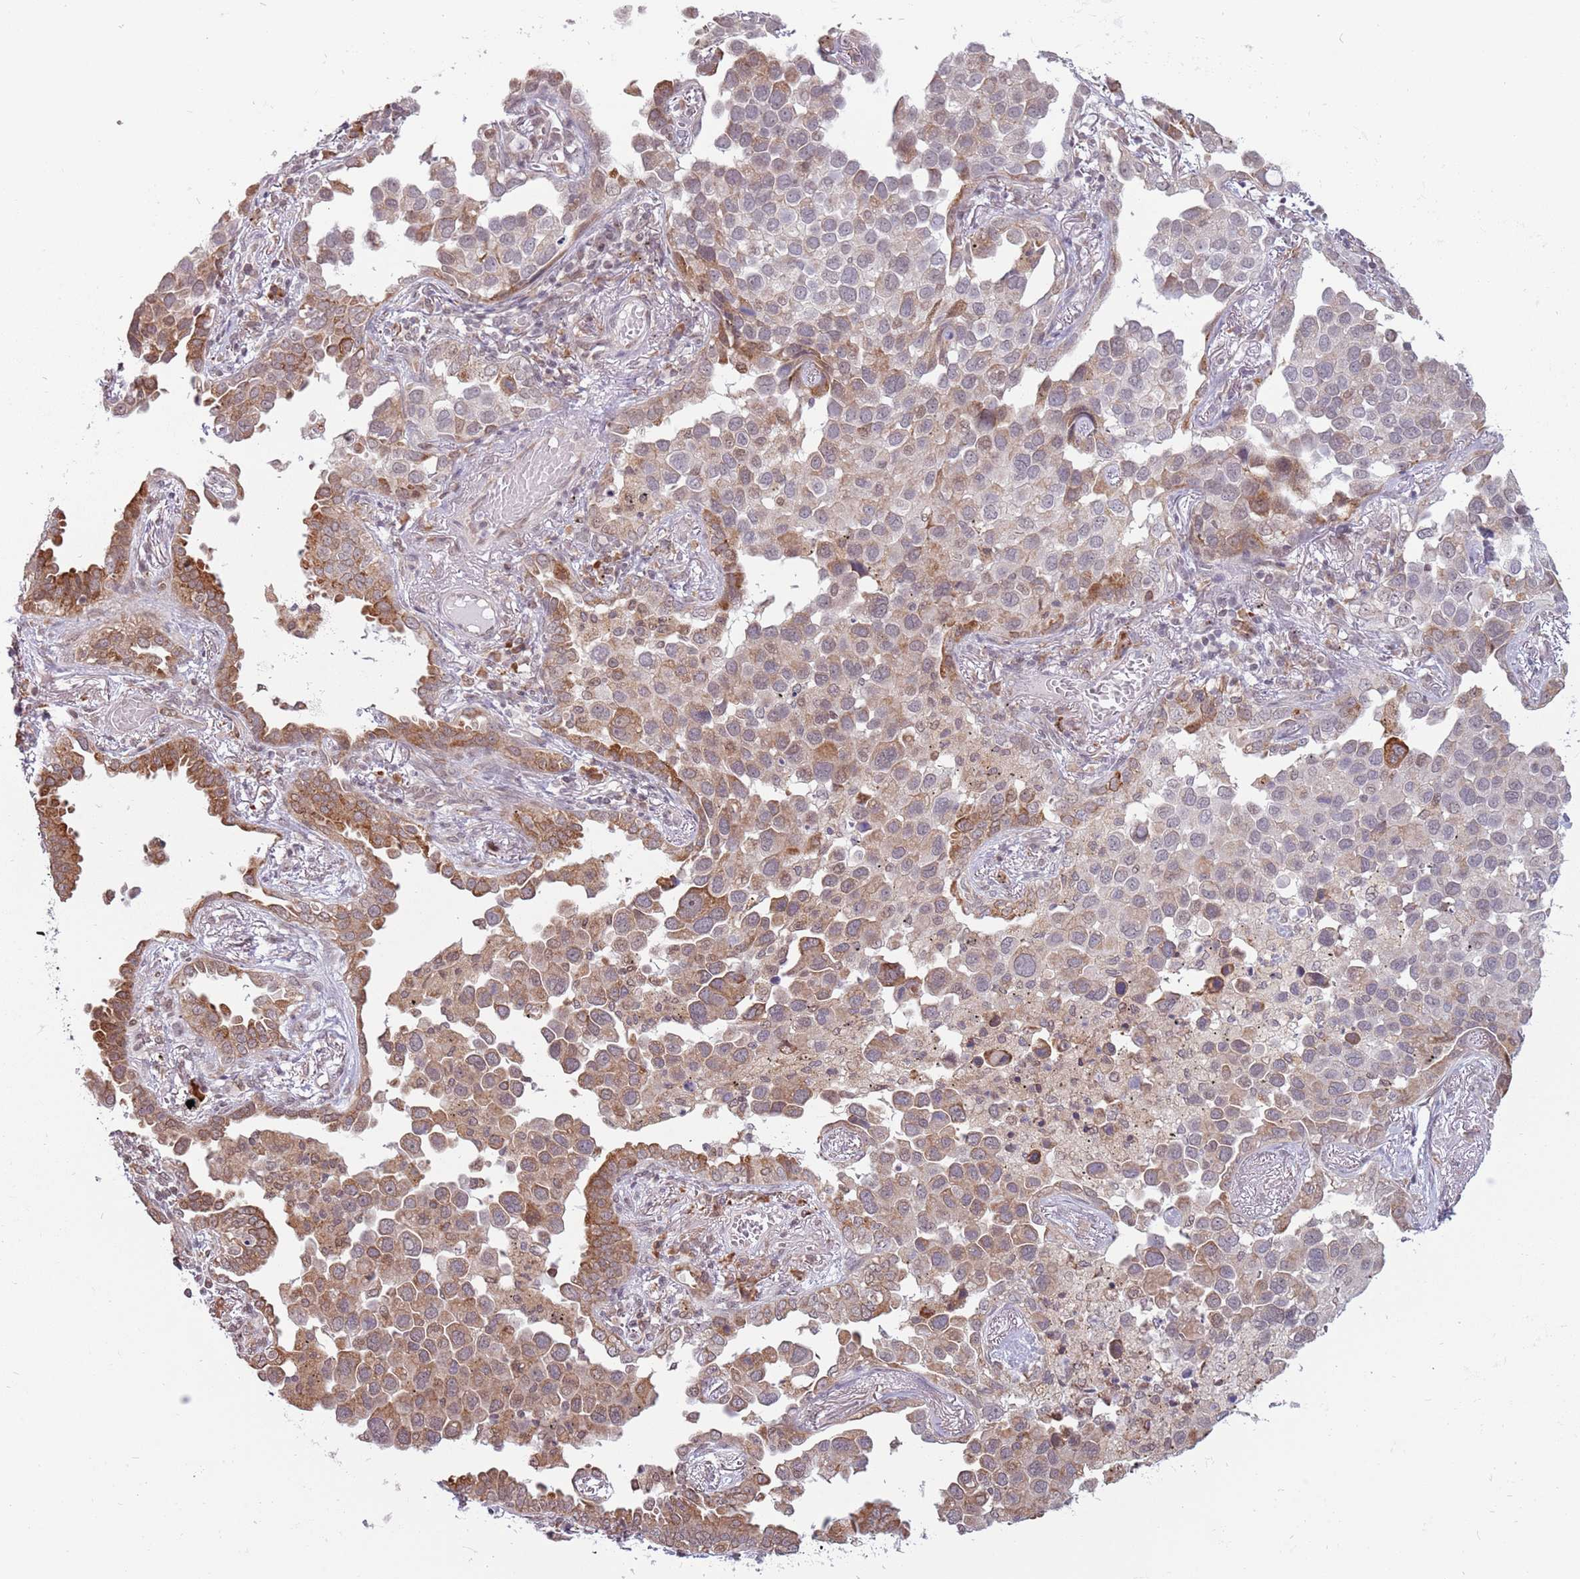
{"staining": {"intensity": "moderate", "quantity": "25%-75%", "location": "cytoplasmic/membranous,nuclear"}, "tissue": "lung cancer", "cell_type": "Tumor cells", "image_type": "cancer", "snomed": [{"axis": "morphology", "description": "Adenocarcinoma, NOS"}, {"axis": "topography", "description": "Lung"}], "caption": "IHC of human lung cancer shows medium levels of moderate cytoplasmic/membranous and nuclear staining in approximately 25%-75% of tumor cells. The protein is stained brown, and the nuclei are stained in blue (DAB IHC with brightfield microscopy, high magnification).", "gene": "BARD1", "patient": {"sex": "male", "age": 67}}